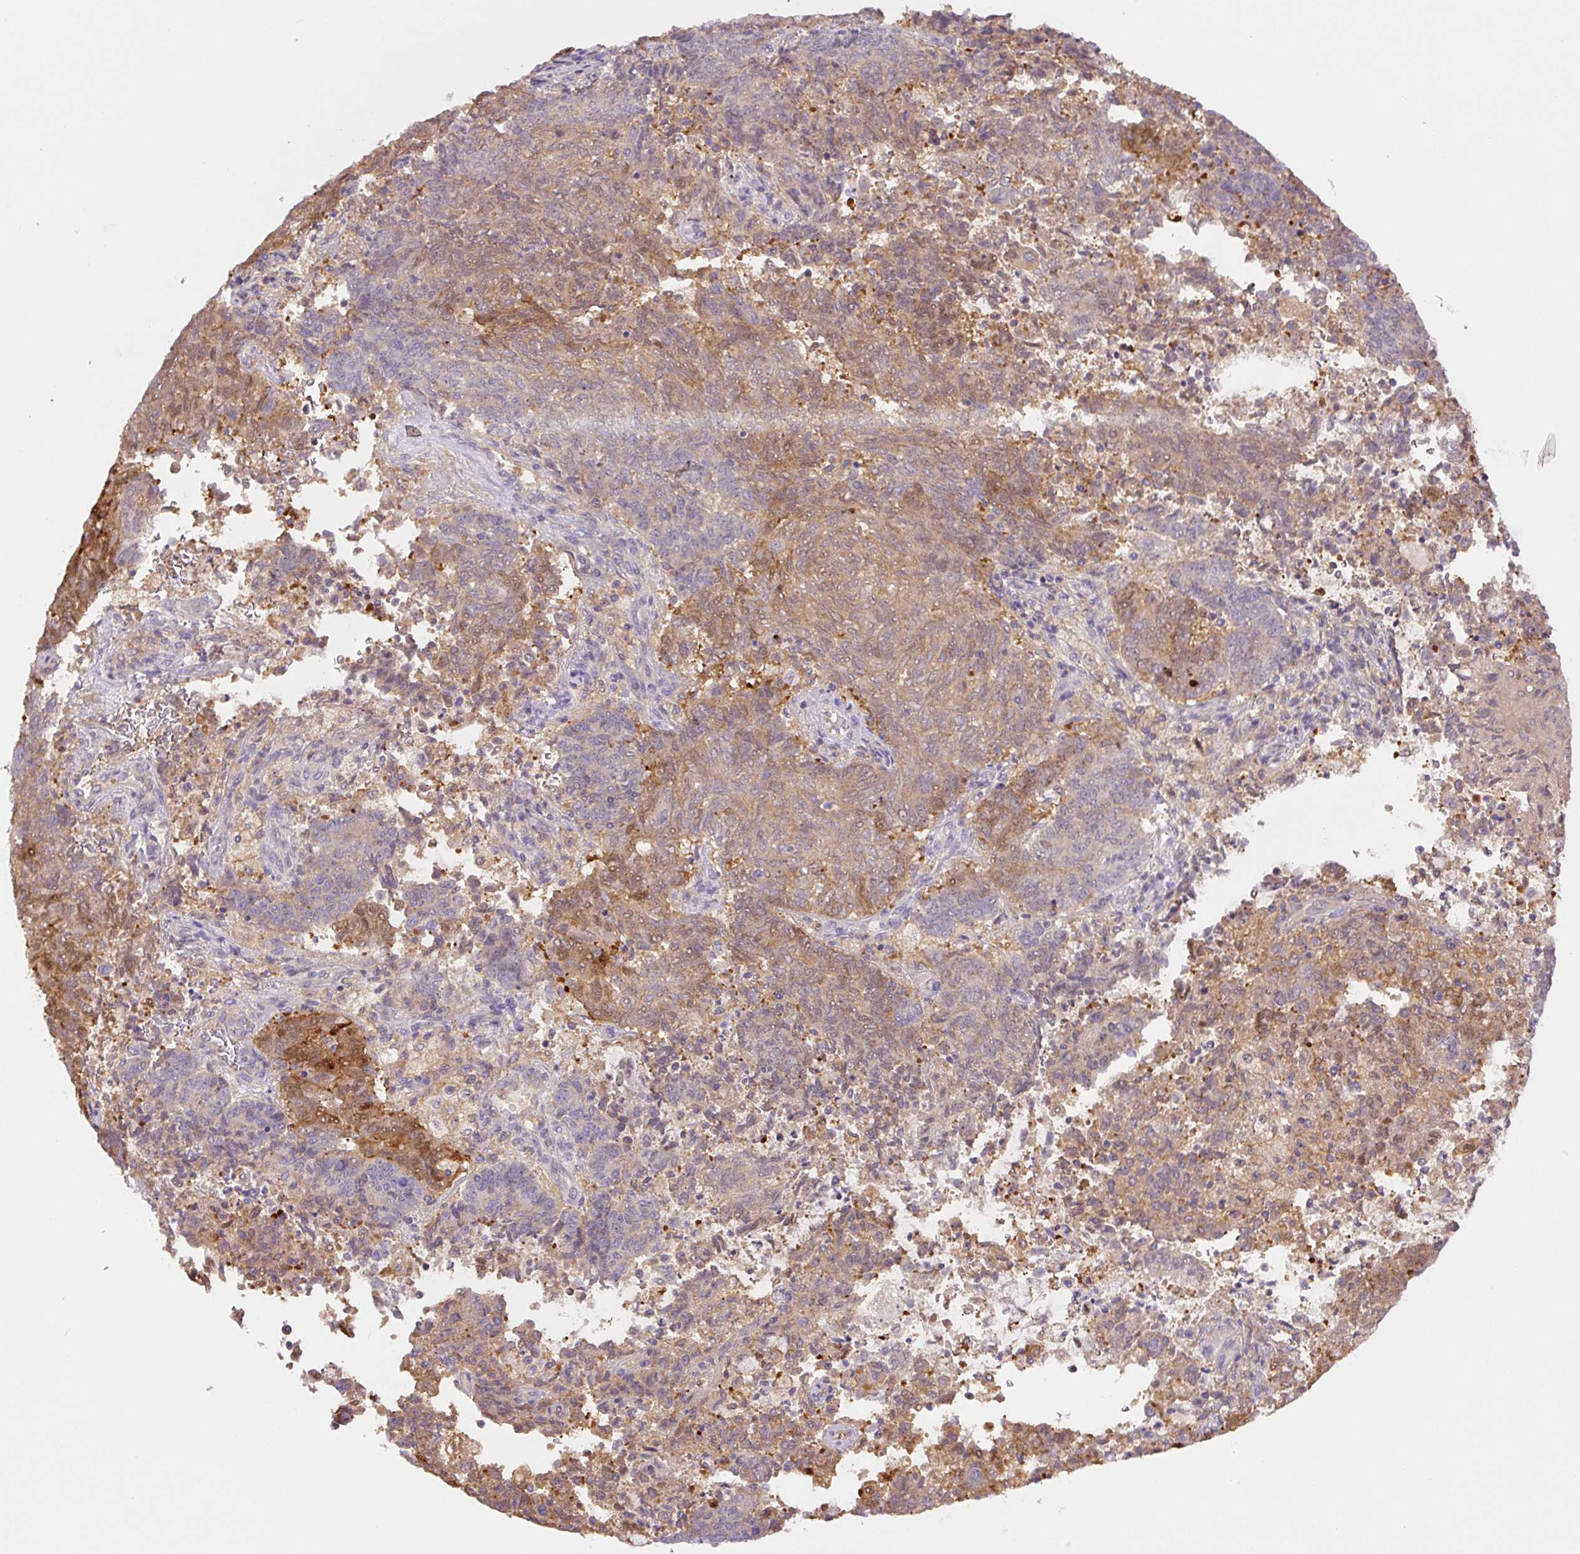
{"staining": {"intensity": "moderate", "quantity": "25%-75%", "location": "cytoplasmic/membranous"}, "tissue": "endometrial cancer", "cell_type": "Tumor cells", "image_type": "cancer", "snomed": [{"axis": "morphology", "description": "Adenocarcinoma, NOS"}, {"axis": "topography", "description": "Endometrium"}], "caption": "Moderate cytoplasmic/membranous expression for a protein is identified in approximately 25%-75% of tumor cells of endometrial cancer (adenocarcinoma) using immunohistochemistry.", "gene": "SPSB2", "patient": {"sex": "female", "age": 80}}